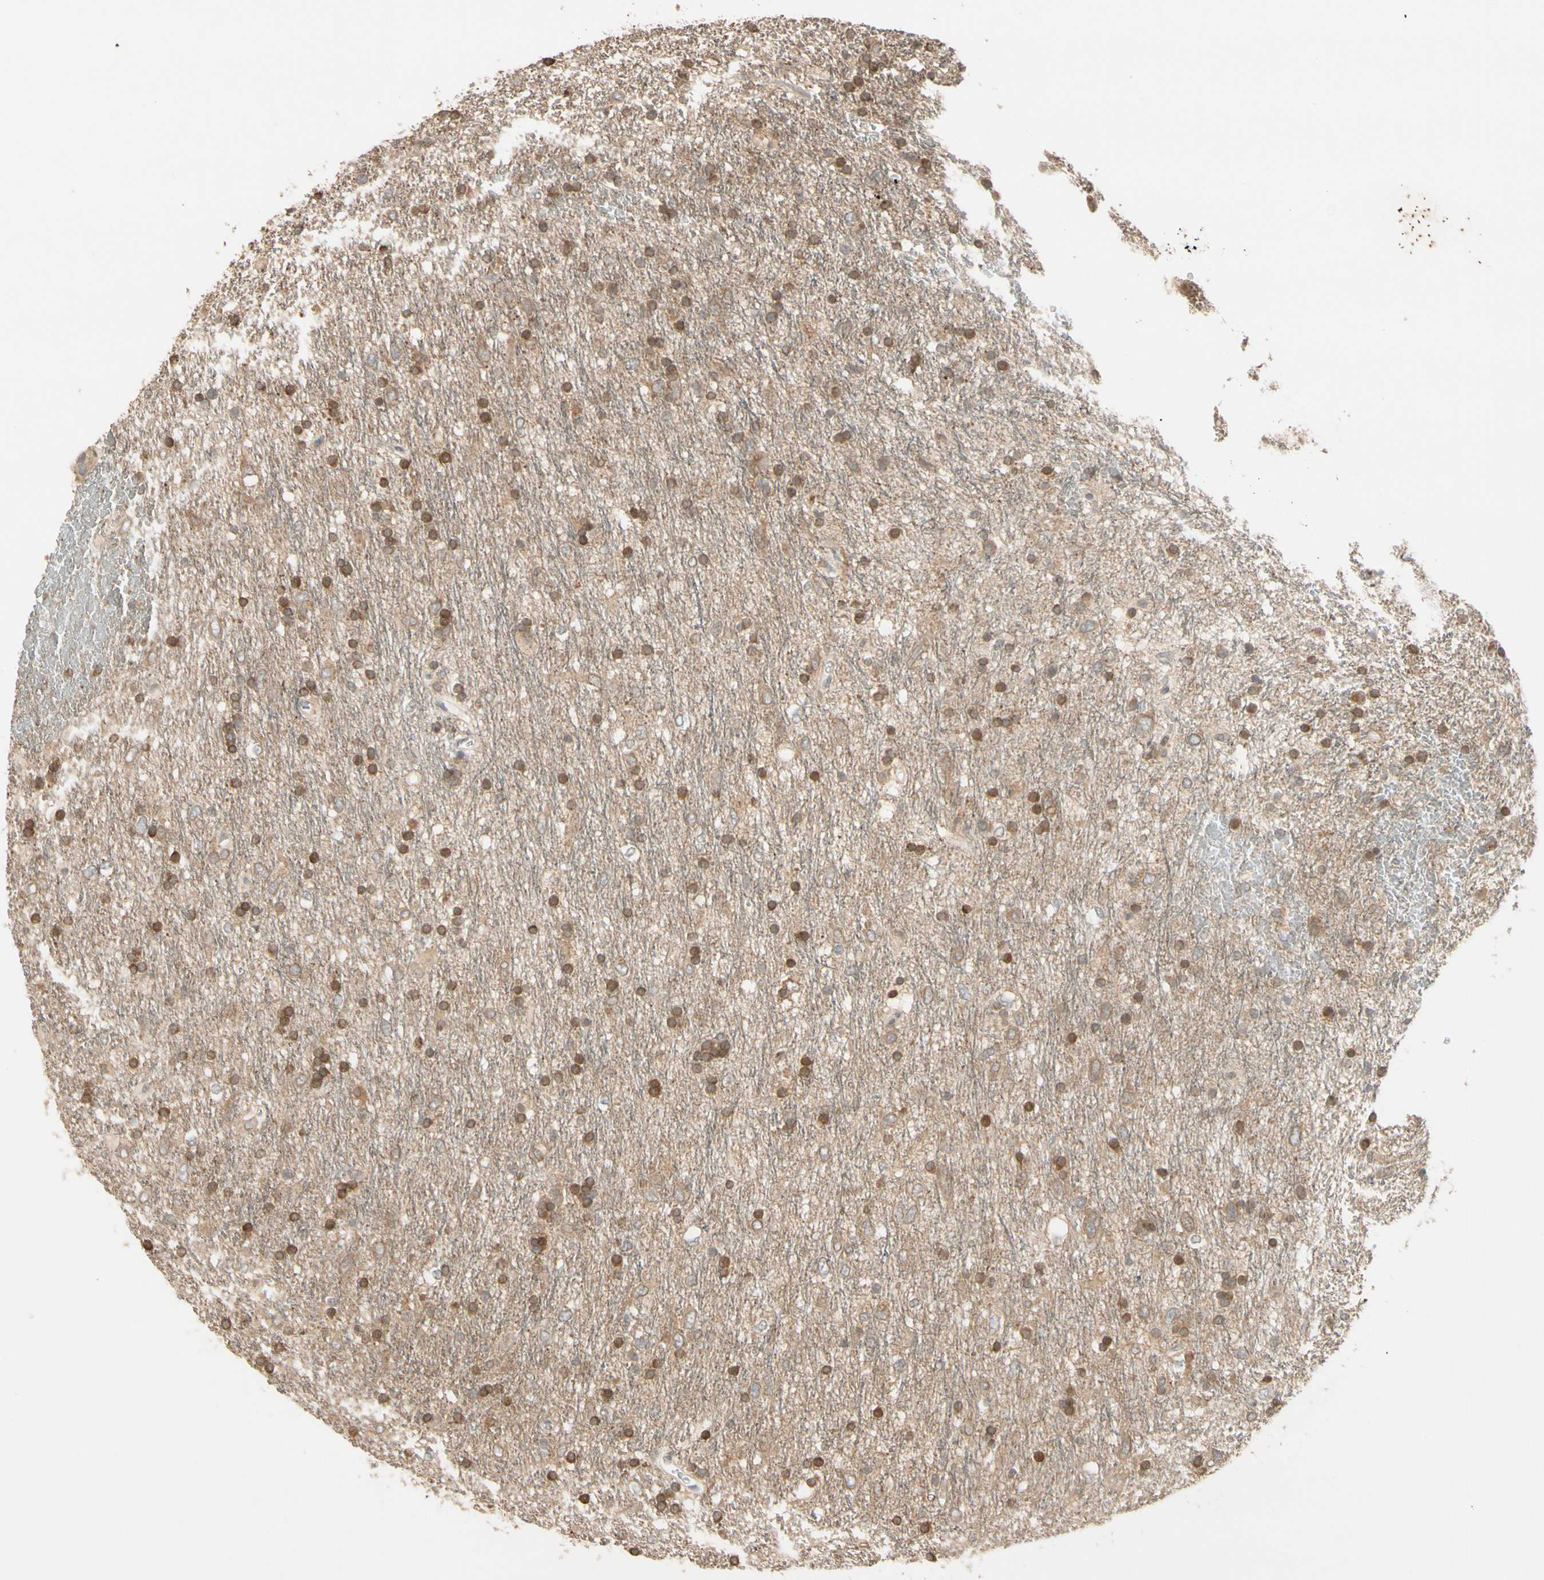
{"staining": {"intensity": "moderate", "quantity": ">75%", "location": "cytoplasmic/membranous"}, "tissue": "glioma", "cell_type": "Tumor cells", "image_type": "cancer", "snomed": [{"axis": "morphology", "description": "Glioma, malignant, Low grade"}, {"axis": "topography", "description": "Brain"}], "caption": "A brown stain labels moderate cytoplasmic/membranous positivity of a protein in glioma tumor cells. (DAB IHC with brightfield microscopy, high magnification).", "gene": "FGF10", "patient": {"sex": "male", "age": 77}}